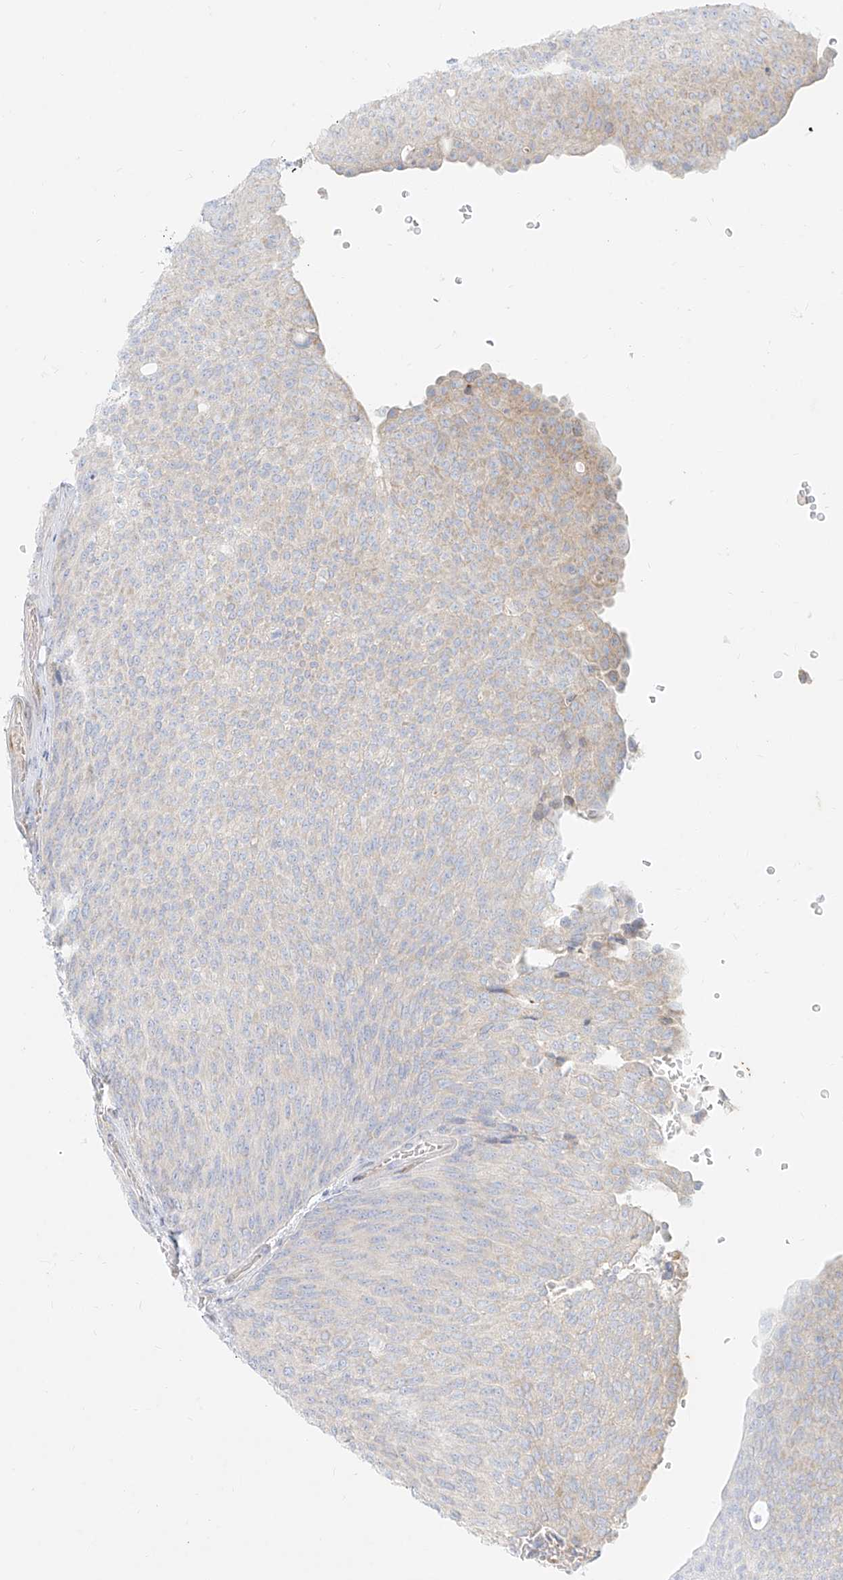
{"staining": {"intensity": "weak", "quantity": "<25%", "location": "cytoplasmic/membranous"}, "tissue": "urothelial cancer", "cell_type": "Tumor cells", "image_type": "cancer", "snomed": [{"axis": "morphology", "description": "Urothelial carcinoma, Low grade"}, {"axis": "topography", "description": "Urinary bladder"}], "caption": "The micrograph displays no significant expression in tumor cells of urothelial cancer.", "gene": "MTX2", "patient": {"sex": "female", "age": 79}}